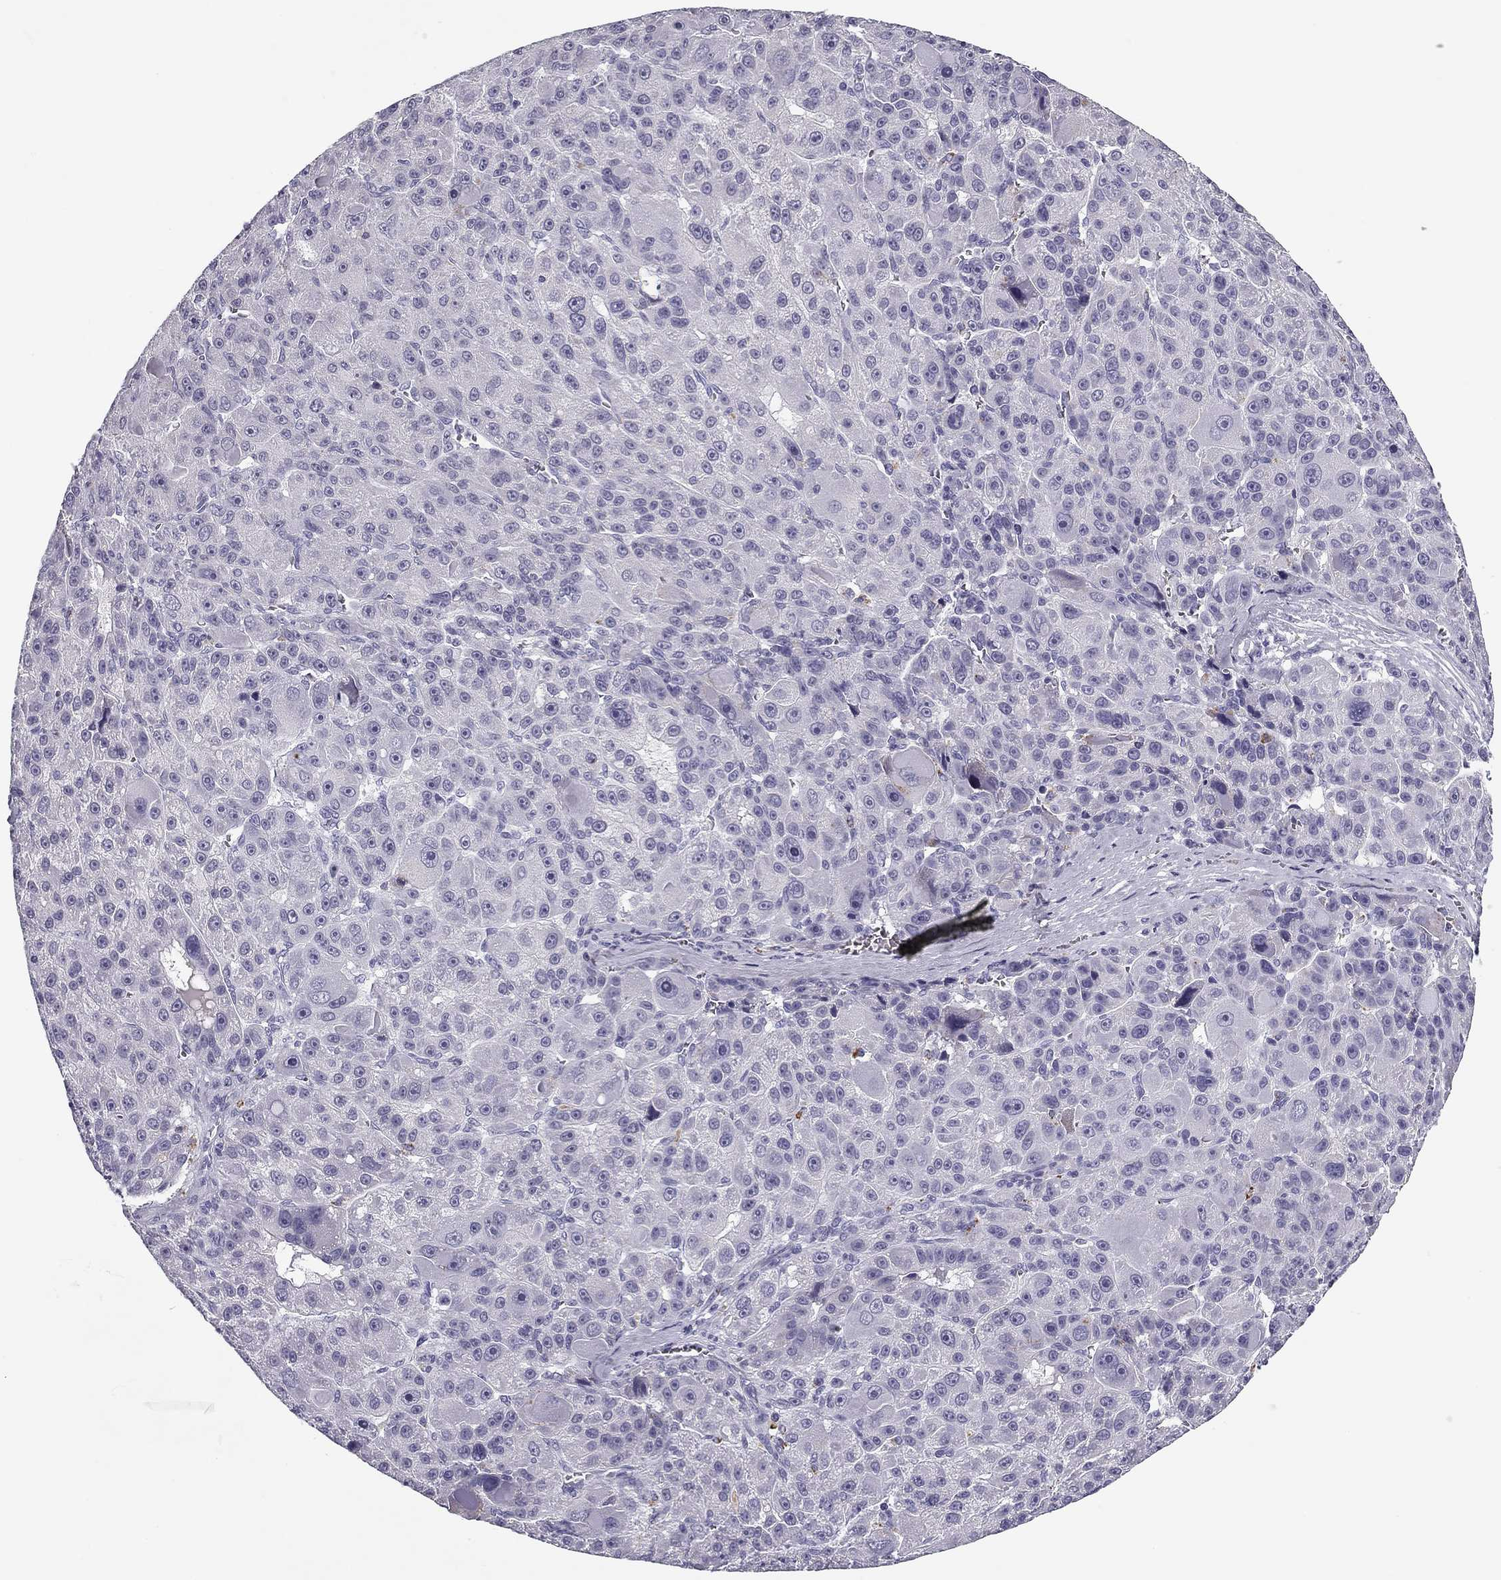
{"staining": {"intensity": "negative", "quantity": "none", "location": "none"}, "tissue": "liver cancer", "cell_type": "Tumor cells", "image_type": "cancer", "snomed": [{"axis": "morphology", "description": "Carcinoma, Hepatocellular, NOS"}, {"axis": "topography", "description": "Liver"}], "caption": "A high-resolution micrograph shows IHC staining of liver cancer (hepatocellular carcinoma), which demonstrates no significant staining in tumor cells.", "gene": "MC5R", "patient": {"sex": "male", "age": 76}}